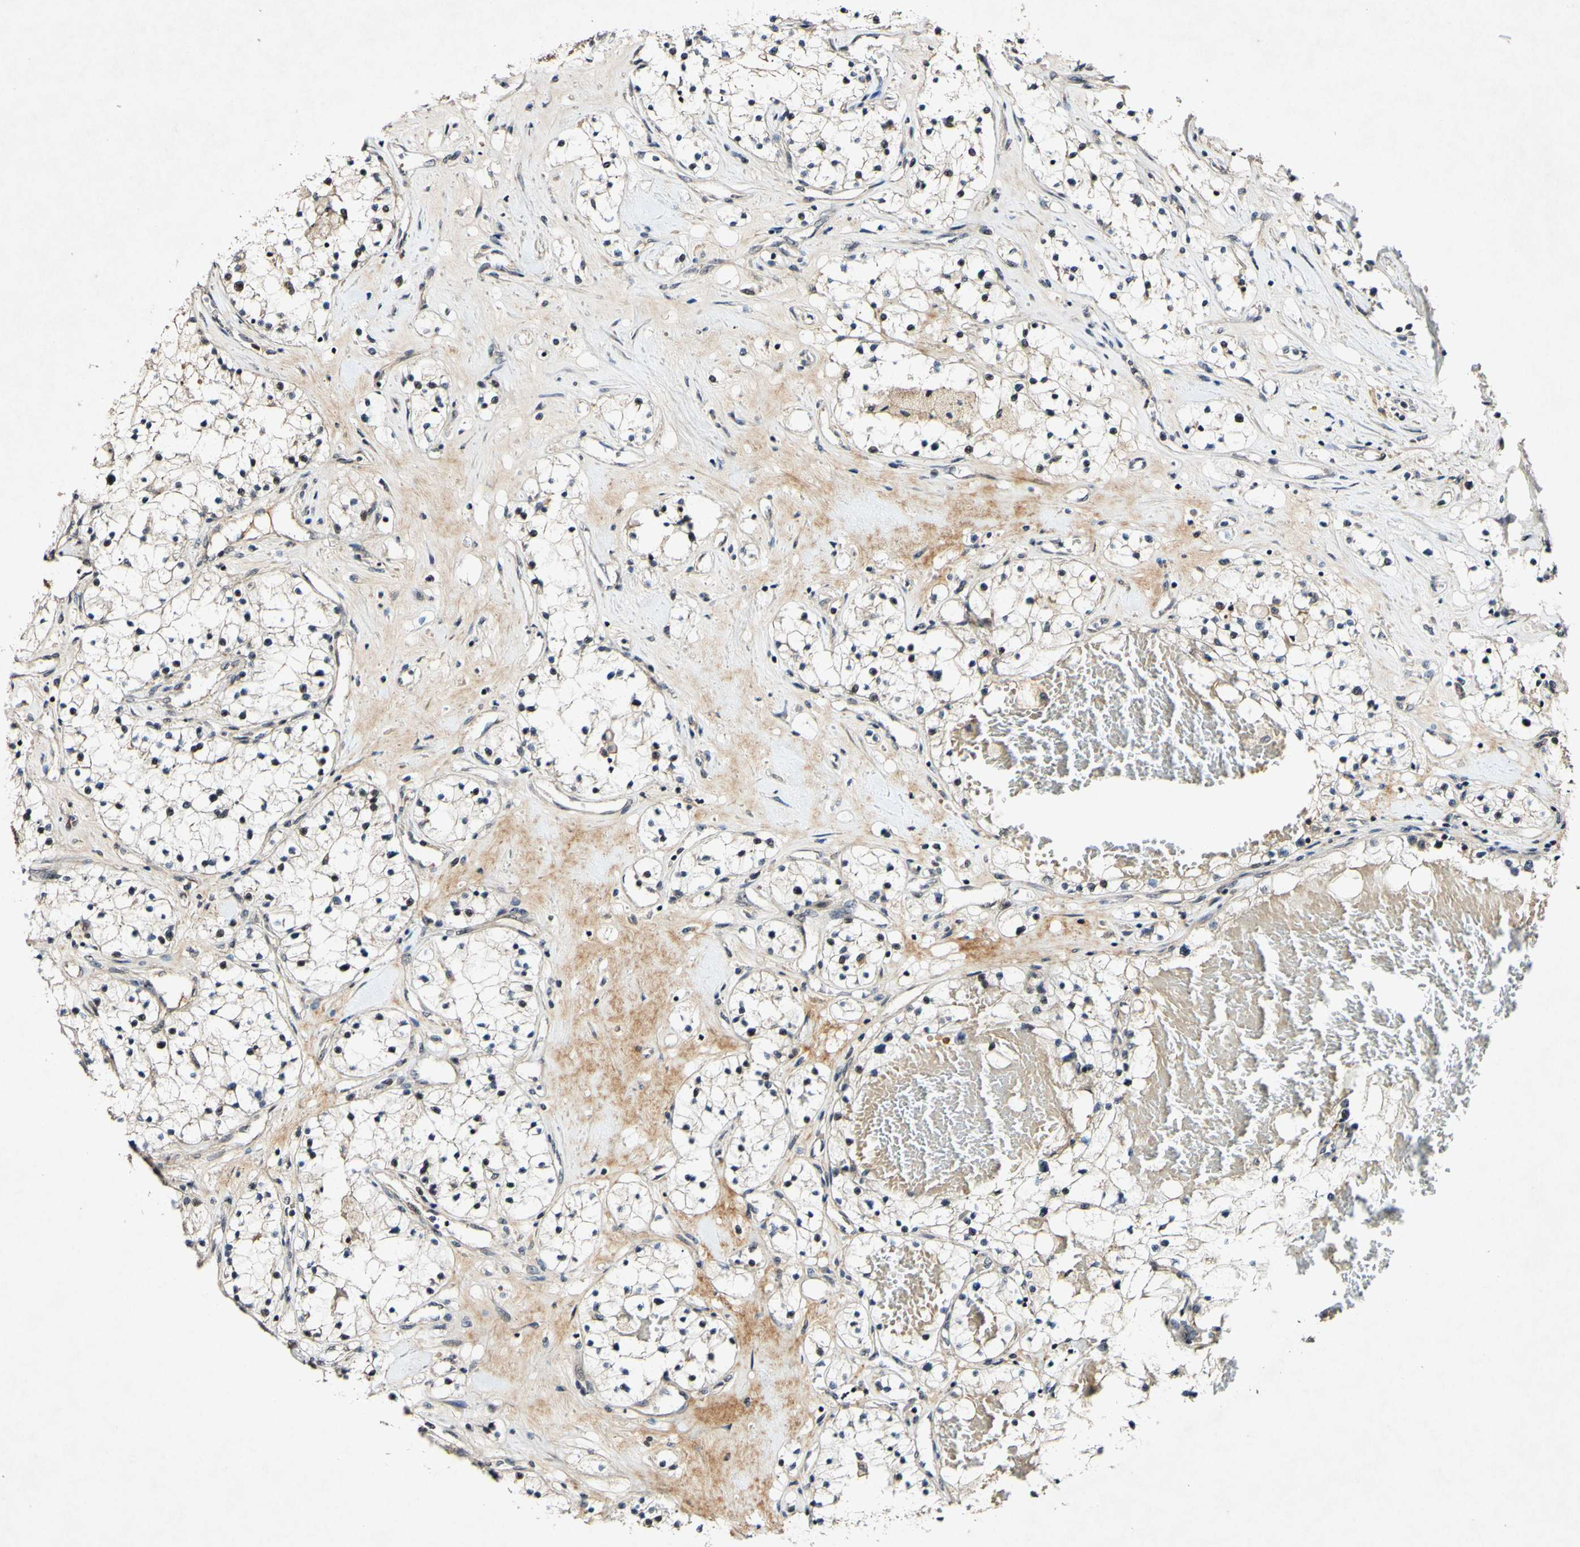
{"staining": {"intensity": "negative", "quantity": "none", "location": "none"}, "tissue": "renal cancer", "cell_type": "Tumor cells", "image_type": "cancer", "snomed": [{"axis": "morphology", "description": "Adenocarcinoma, NOS"}, {"axis": "topography", "description": "Kidney"}], "caption": "High magnification brightfield microscopy of renal cancer stained with DAB (brown) and counterstained with hematoxylin (blue): tumor cells show no significant expression.", "gene": "POLR2F", "patient": {"sex": "male", "age": 68}}